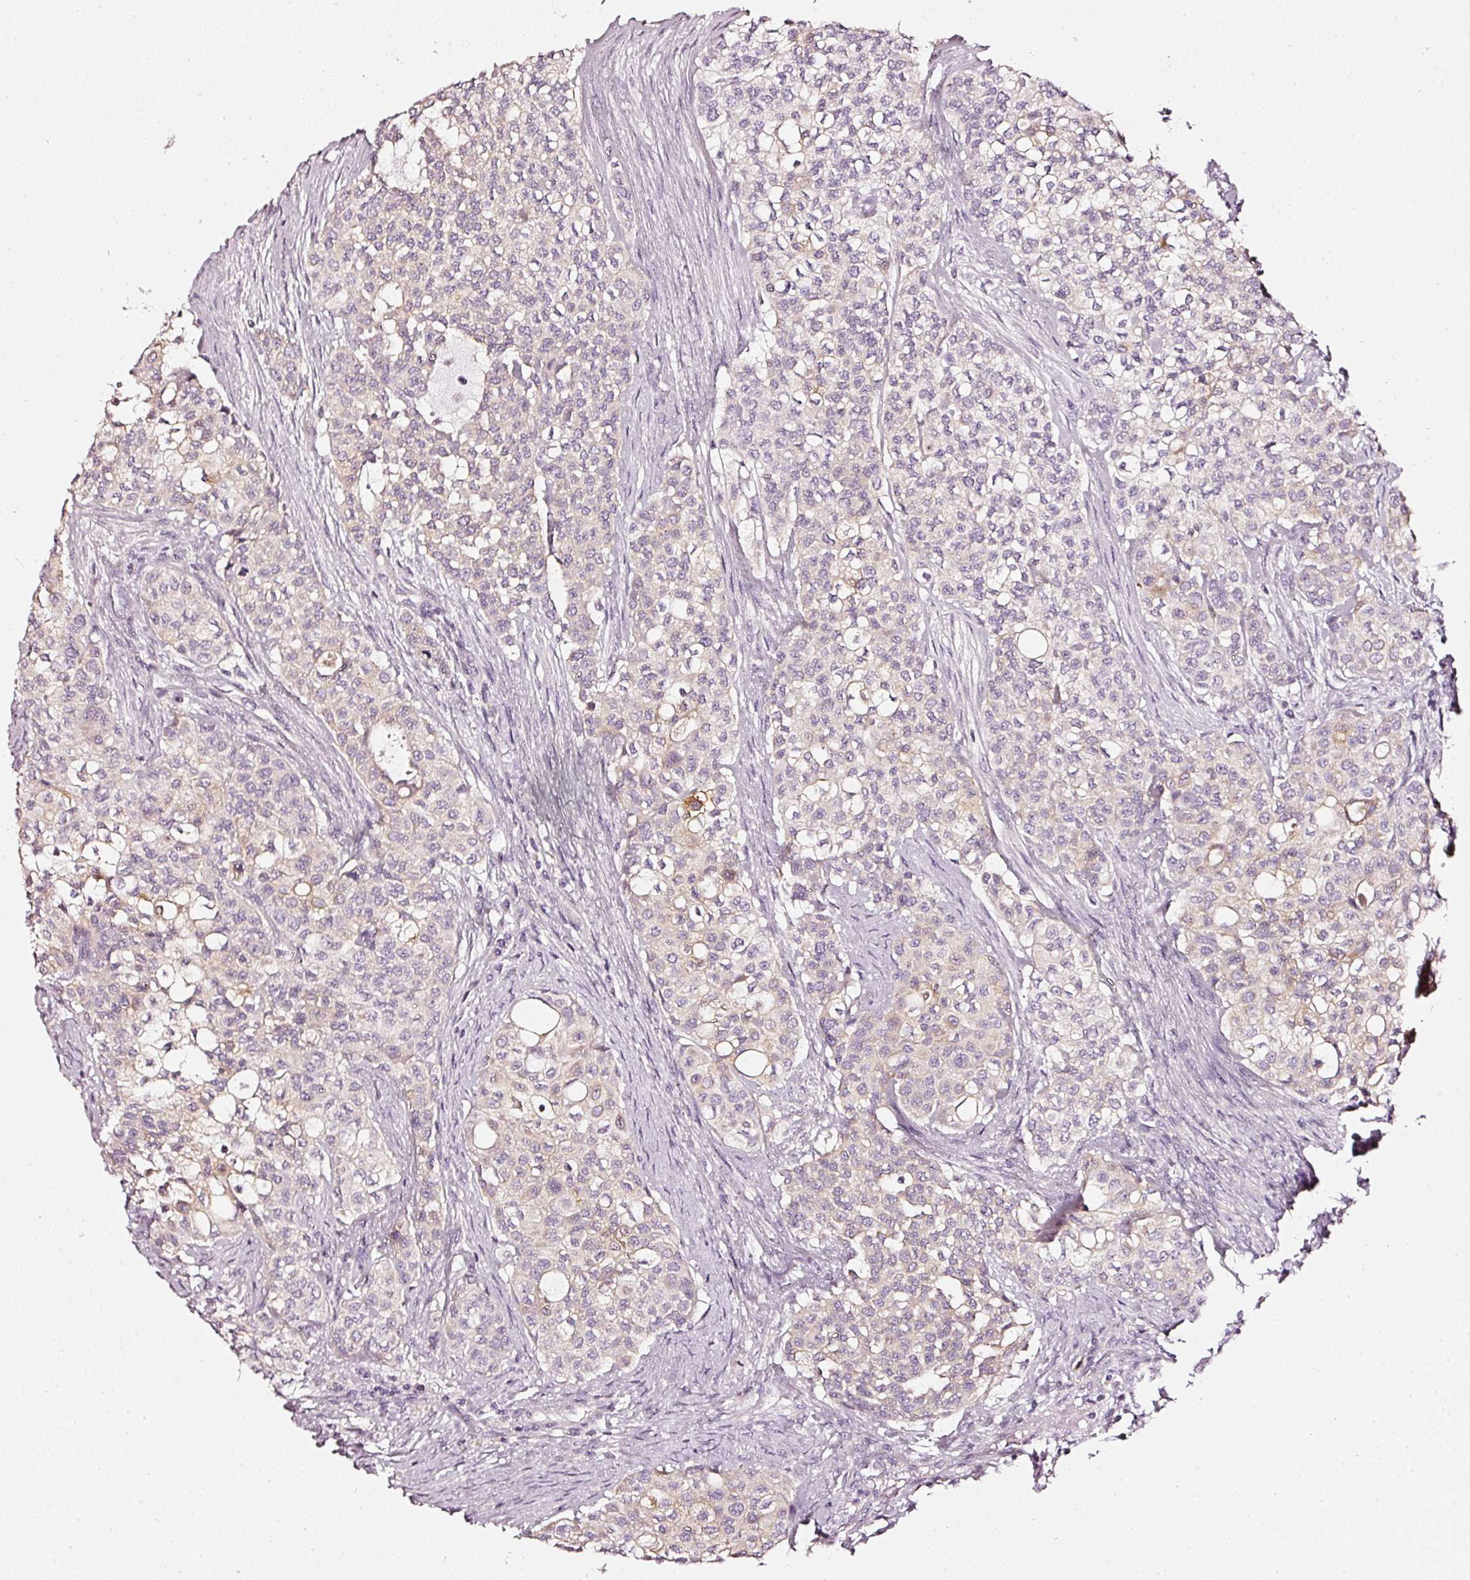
{"staining": {"intensity": "weak", "quantity": "<25%", "location": "cytoplasmic/membranous"}, "tissue": "head and neck cancer", "cell_type": "Tumor cells", "image_type": "cancer", "snomed": [{"axis": "morphology", "description": "Adenocarcinoma, NOS"}, {"axis": "topography", "description": "Head-Neck"}], "caption": "The photomicrograph demonstrates no staining of tumor cells in head and neck cancer.", "gene": "CNP", "patient": {"sex": "male", "age": 81}}